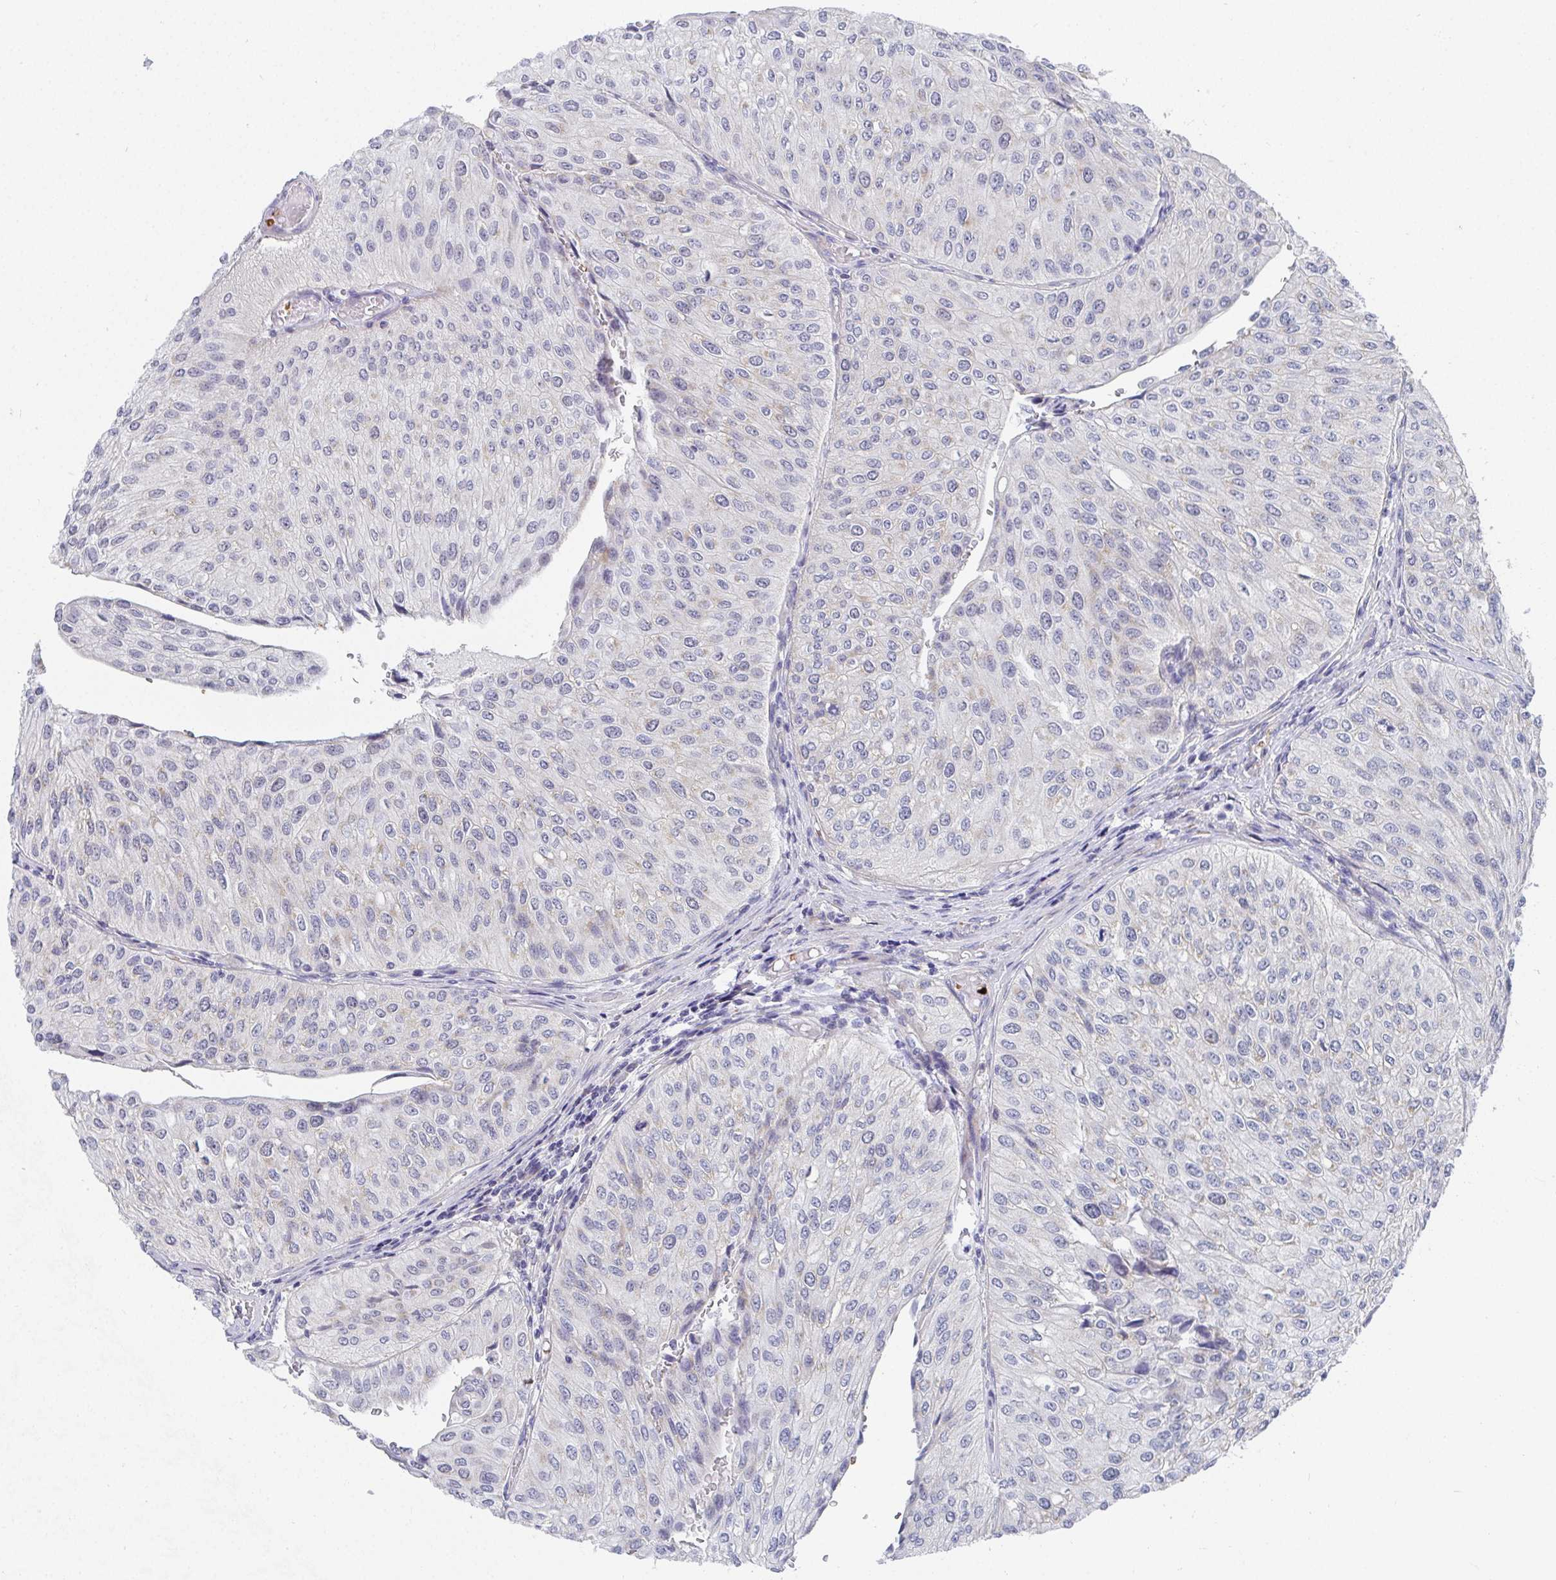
{"staining": {"intensity": "negative", "quantity": "none", "location": "none"}, "tissue": "urothelial cancer", "cell_type": "Tumor cells", "image_type": "cancer", "snomed": [{"axis": "morphology", "description": "Urothelial carcinoma, NOS"}, {"axis": "topography", "description": "Urinary bladder"}], "caption": "Immunohistochemistry photomicrograph of neoplastic tissue: urothelial cancer stained with DAB (3,3'-diaminobenzidine) demonstrates no significant protein staining in tumor cells.", "gene": "ATP5F1C", "patient": {"sex": "male", "age": 67}}